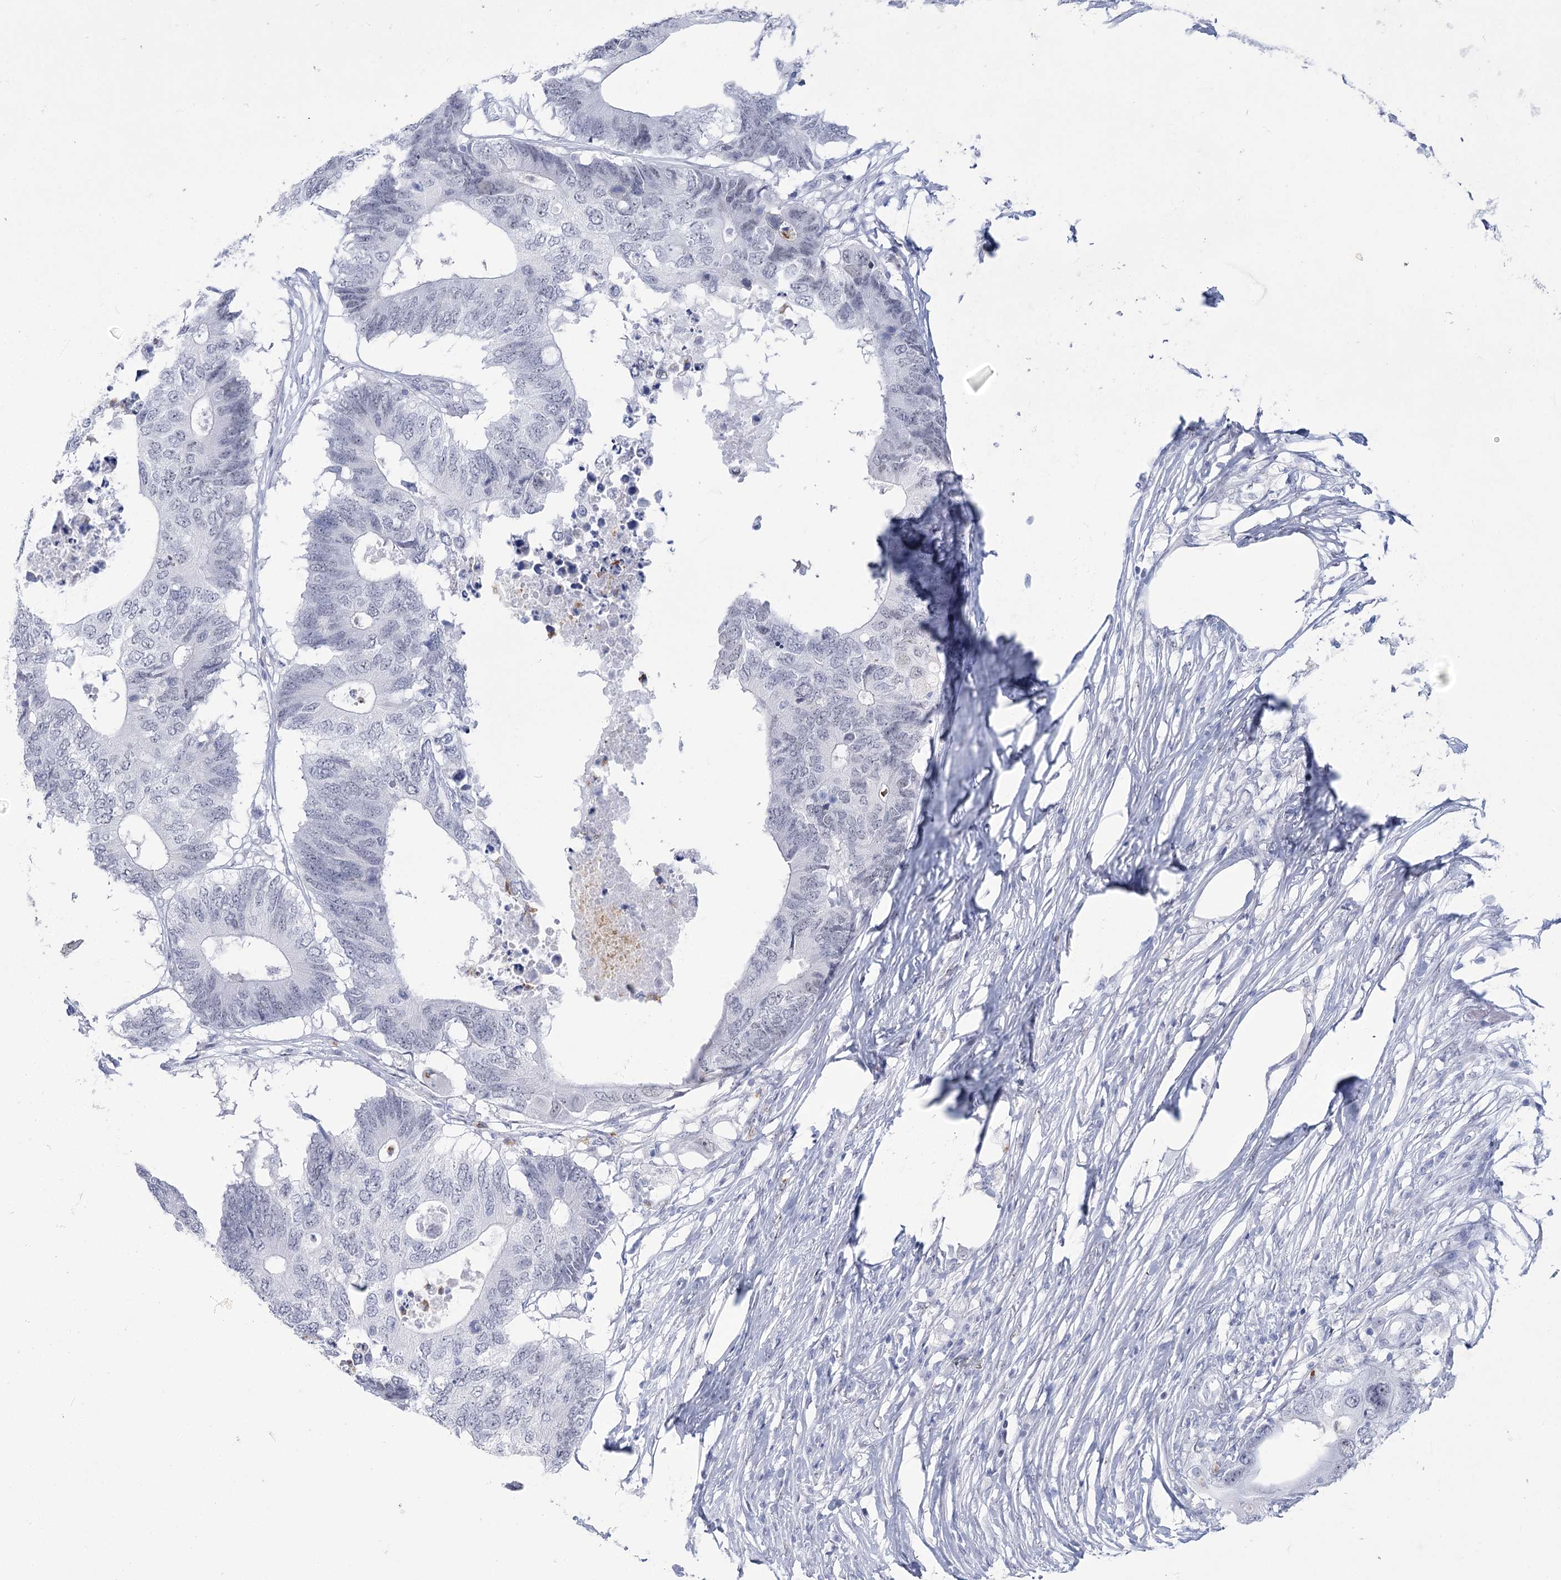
{"staining": {"intensity": "negative", "quantity": "none", "location": "none"}, "tissue": "colorectal cancer", "cell_type": "Tumor cells", "image_type": "cancer", "snomed": [{"axis": "morphology", "description": "Adenocarcinoma, NOS"}, {"axis": "topography", "description": "Colon"}], "caption": "An immunohistochemistry image of colorectal cancer is shown. There is no staining in tumor cells of colorectal cancer.", "gene": "HORMAD1", "patient": {"sex": "male", "age": 71}}